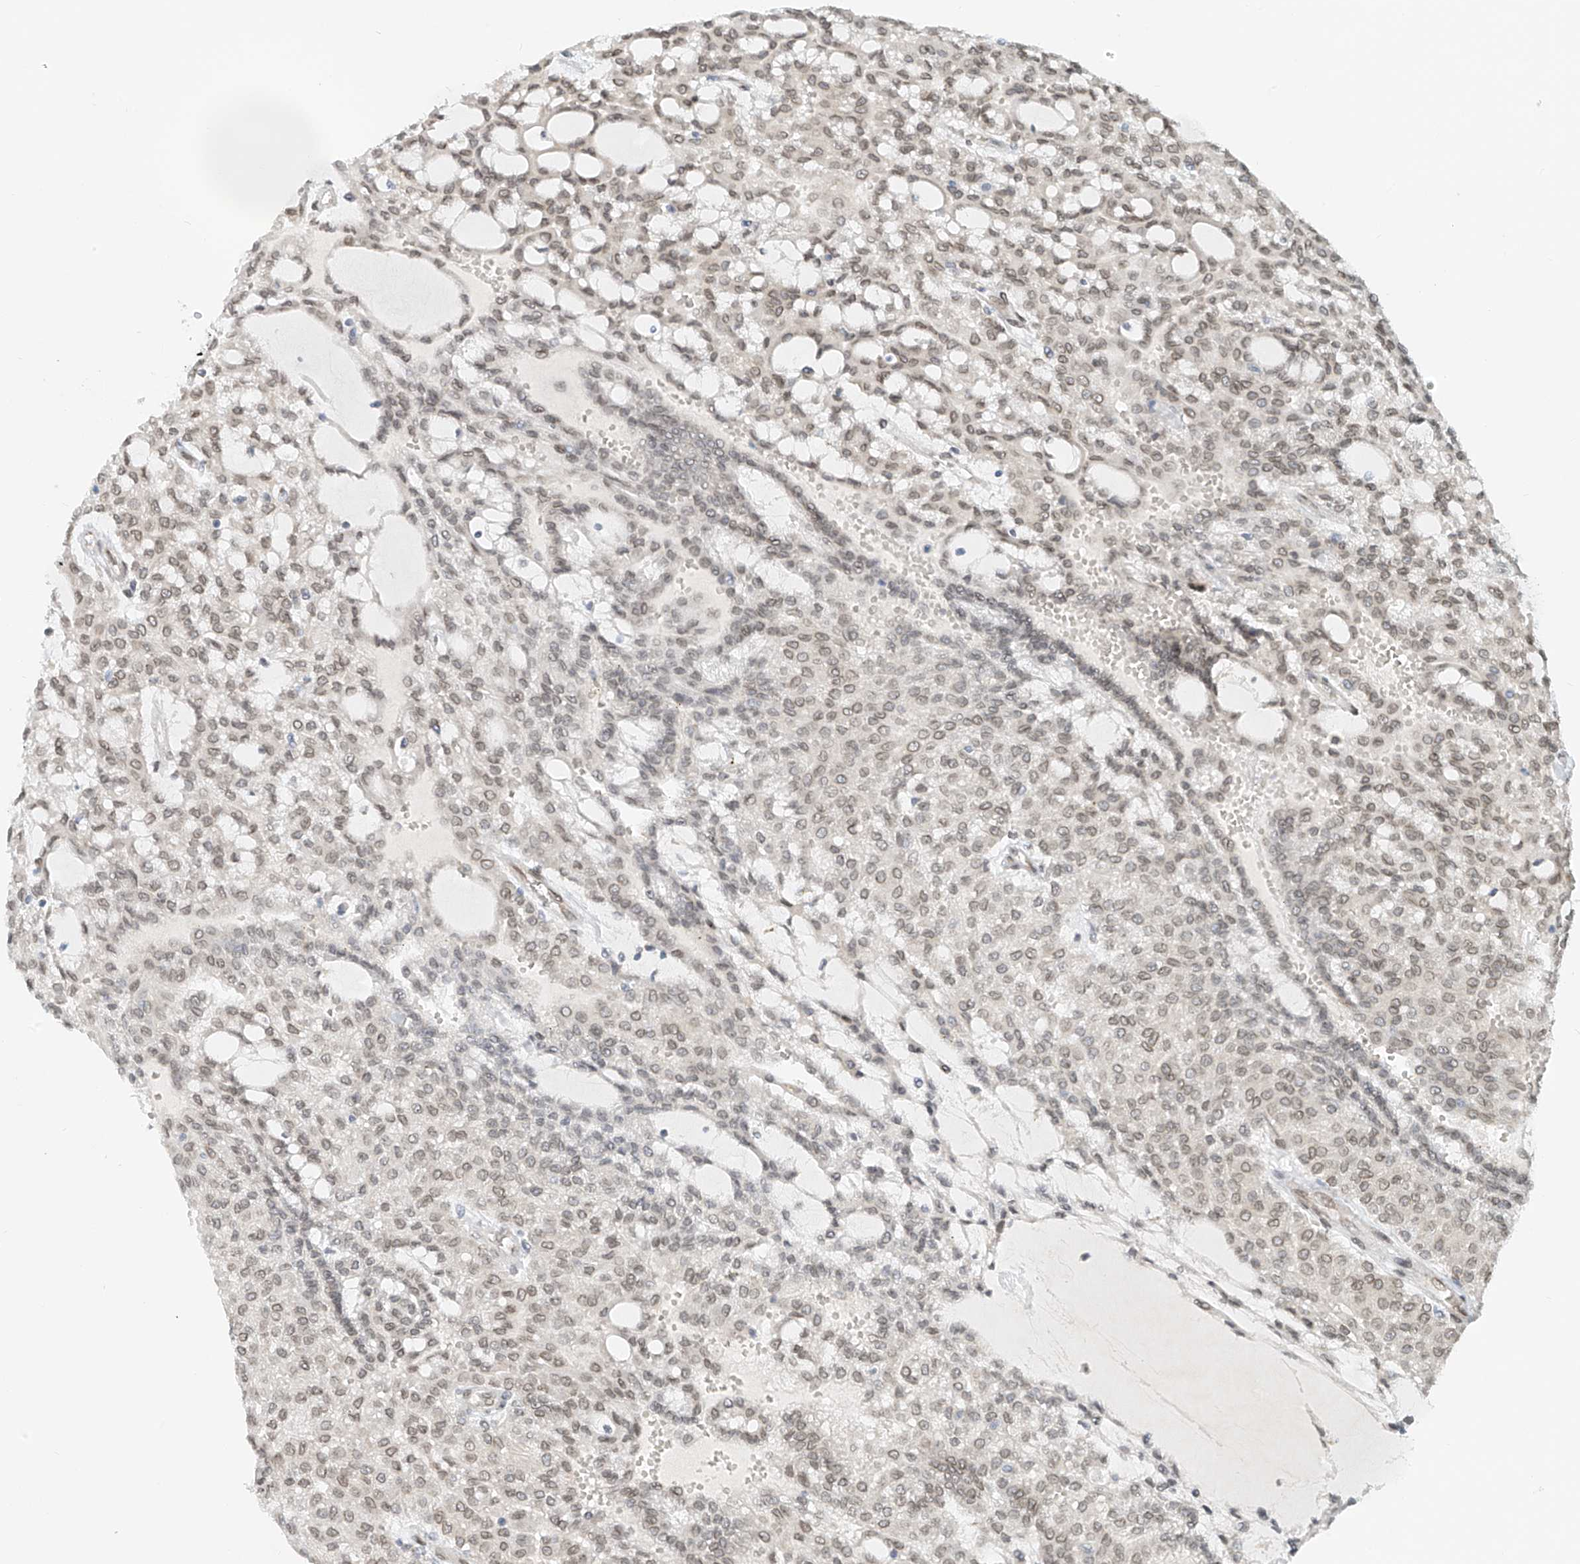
{"staining": {"intensity": "weak", "quantity": "25%-75%", "location": "nuclear"}, "tissue": "renal cancer", "cell_type": "Tumor cells", "image_type": "cancer", "snomed": [{"axis": "morphology", "description": "Adenocarcinoma, NOS"}, {"axis": "topography", "description": "Kidney"}], "caption": "Renal adenocarcinoma was stained to show a protein in brown. There is low levels of weak nuclear positivity in about 25%-75% of tumor cells. (brown staining indicates protein expression, while blue staining denotes nuclei).", "gene": "STARD9", "patient": {"sex": "male", "age": 63}}